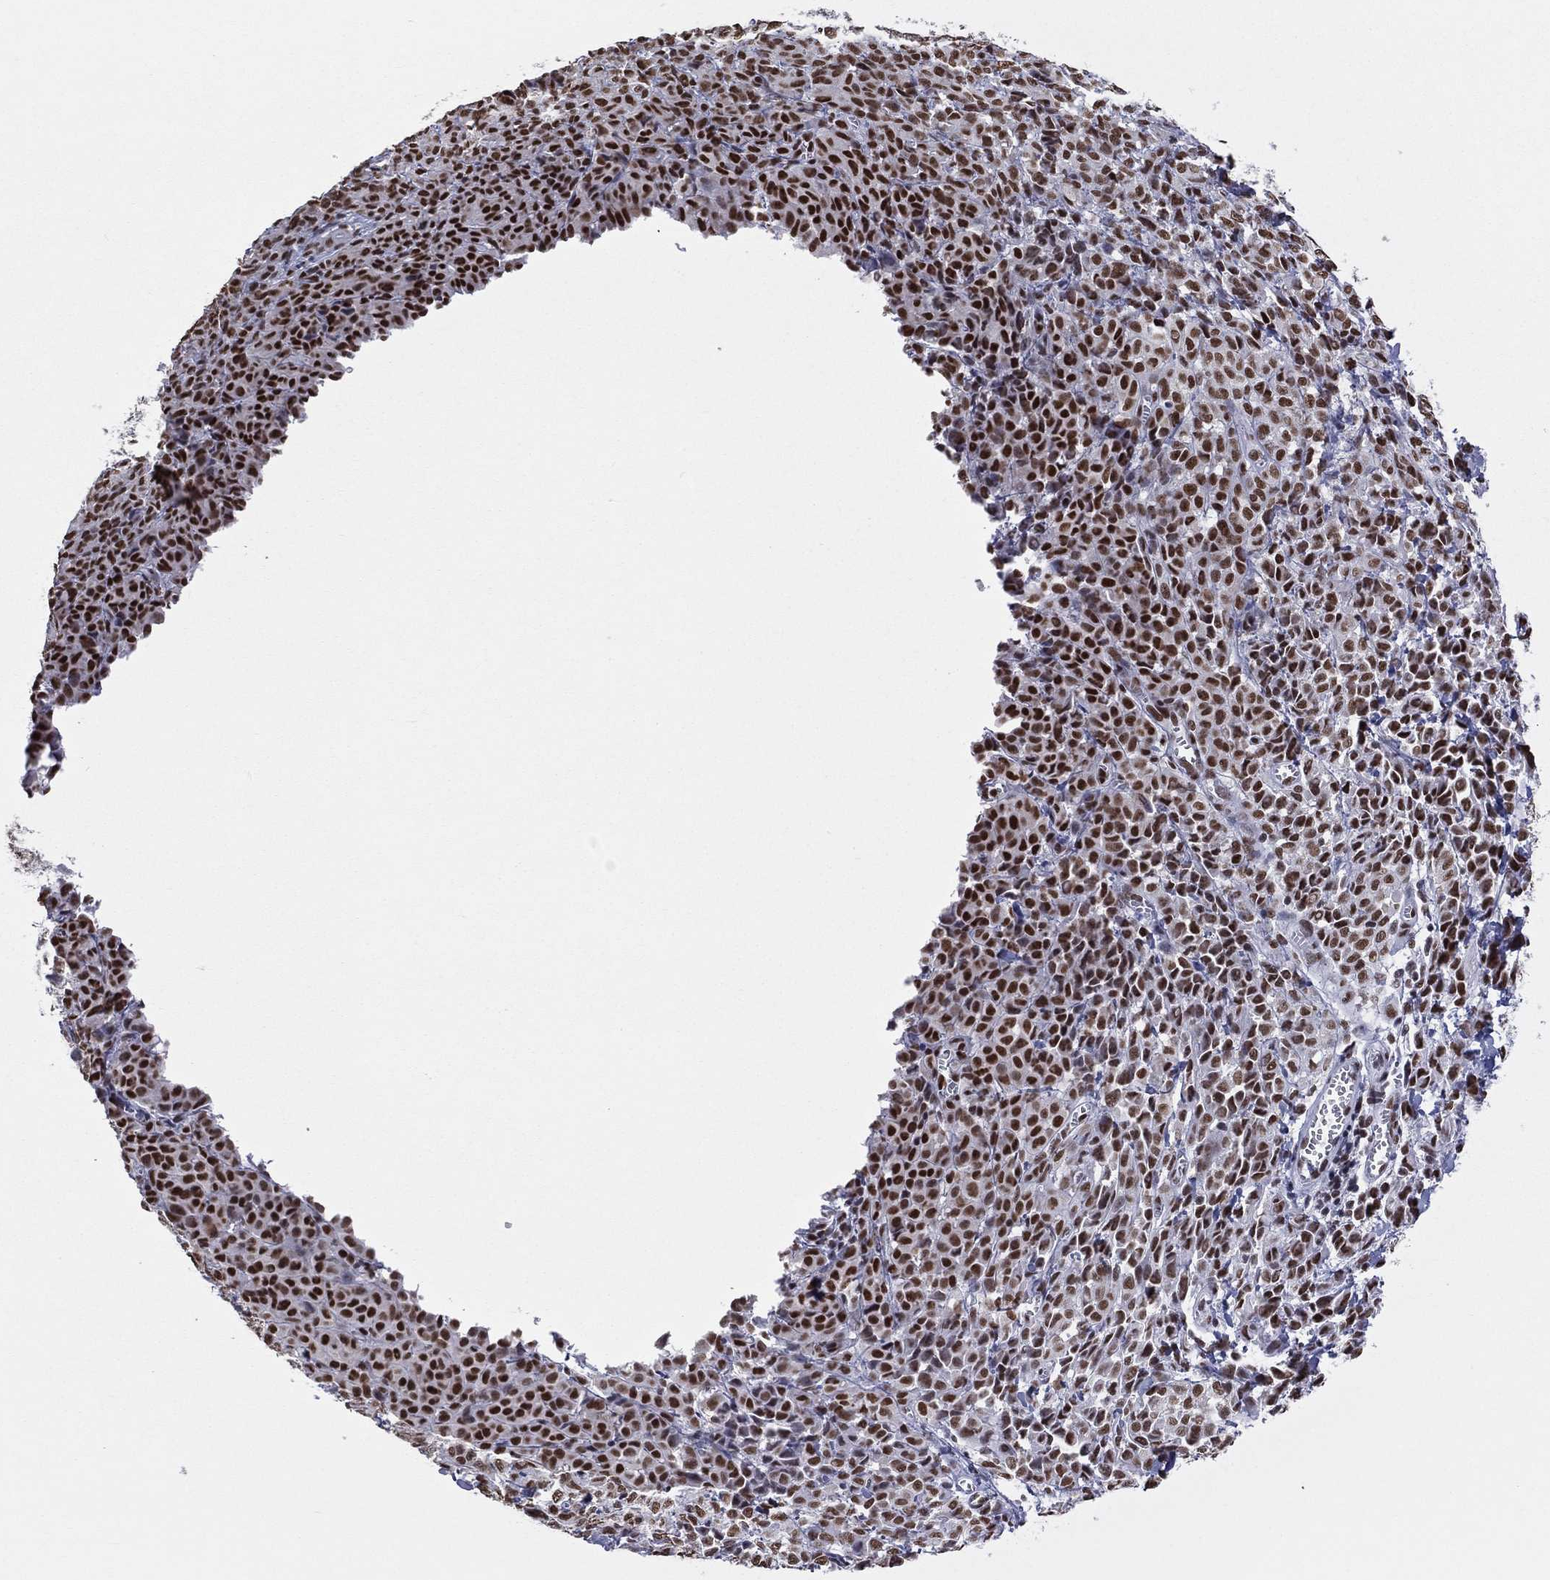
{"staining": {"intensity": "strong", "quantity": ">75%", "location": "nuclear"}, "tissue": "melanoma", "cell_type": "Tumor cells", "image_type": "cancer", "snomed": [{"axis": "morphology", "description": "Malignant melanoma, NOS"}, {"axis": "topography", "description": "Skin"}], "caption": "Human melanoma stained for a protein (brown) displays strong nuclear positive positivity in approximately >75% of tumor cells.", "gene": "ZNF7", "patient": {"sex": "male", "age": 89}}